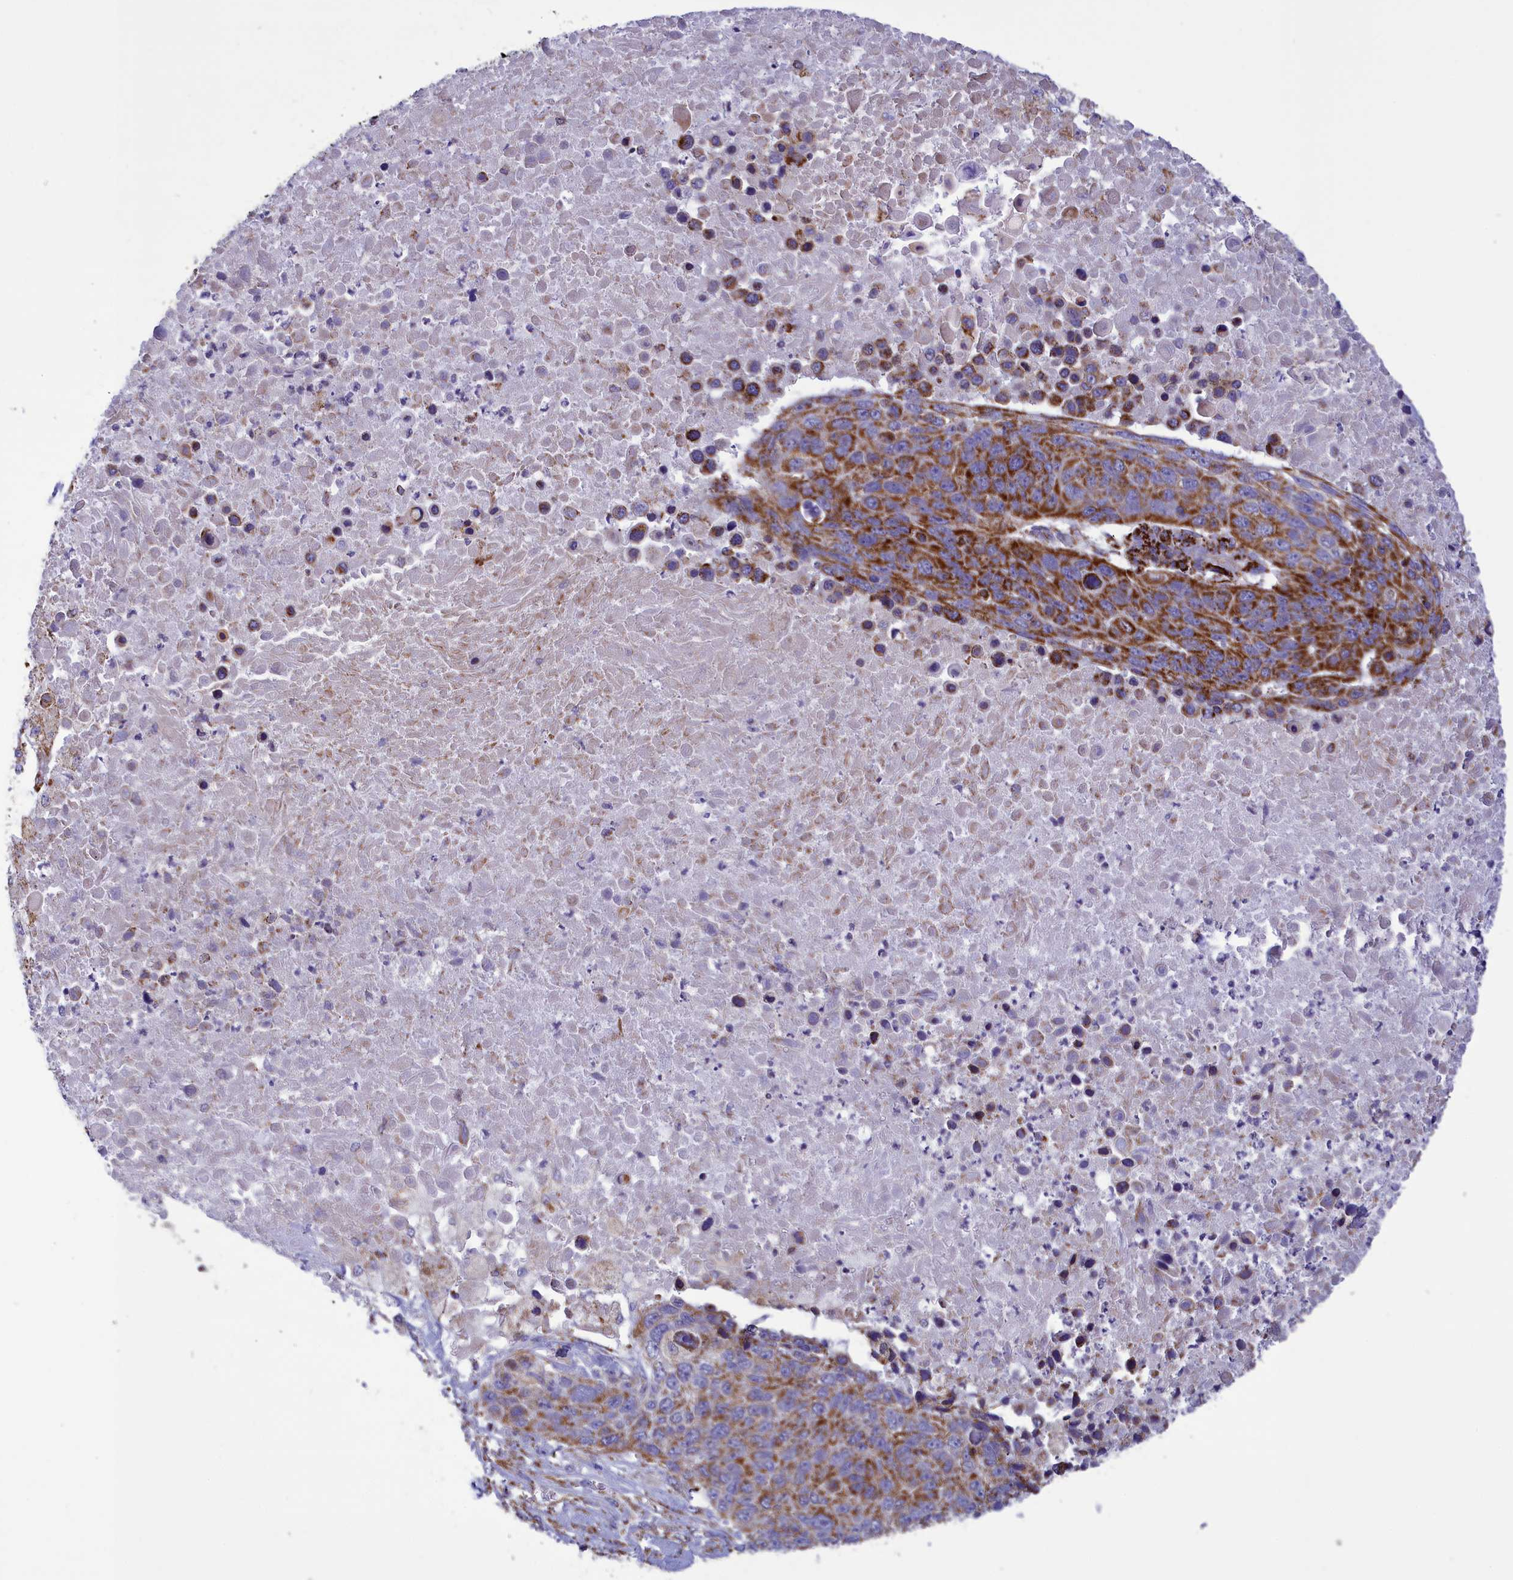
{"staining": {"intensity": "strong", "quantity": ">75%", "location": "cytoplasmic/membranous"}, "tissue": "lung cancer", "cell_type": "Tumor cells", "image_type": "cancer", "snomed": [{"axis": "morphology", "description": "Normal tissue, NOS"}, {"axis": "morphology", "description": "Squamous cell carcinoma, NOS"}, {"axis": "topography", "description": "Lymph node"}, {"axis": "topography", "description": "Lung"}], "caption": "High-power microscopy captured an immunohistochemistry (IHC) photomicrograph of lung squamous cell carcinoma, revealing strong cytoplasmic/membranous staining in approximately >75% of tumor cells. Ihc stains the protein of interest in brown and the nuclei are stained blue.", "gene": "ISOC2", "patient": {"sex": "male", "age": 66}}